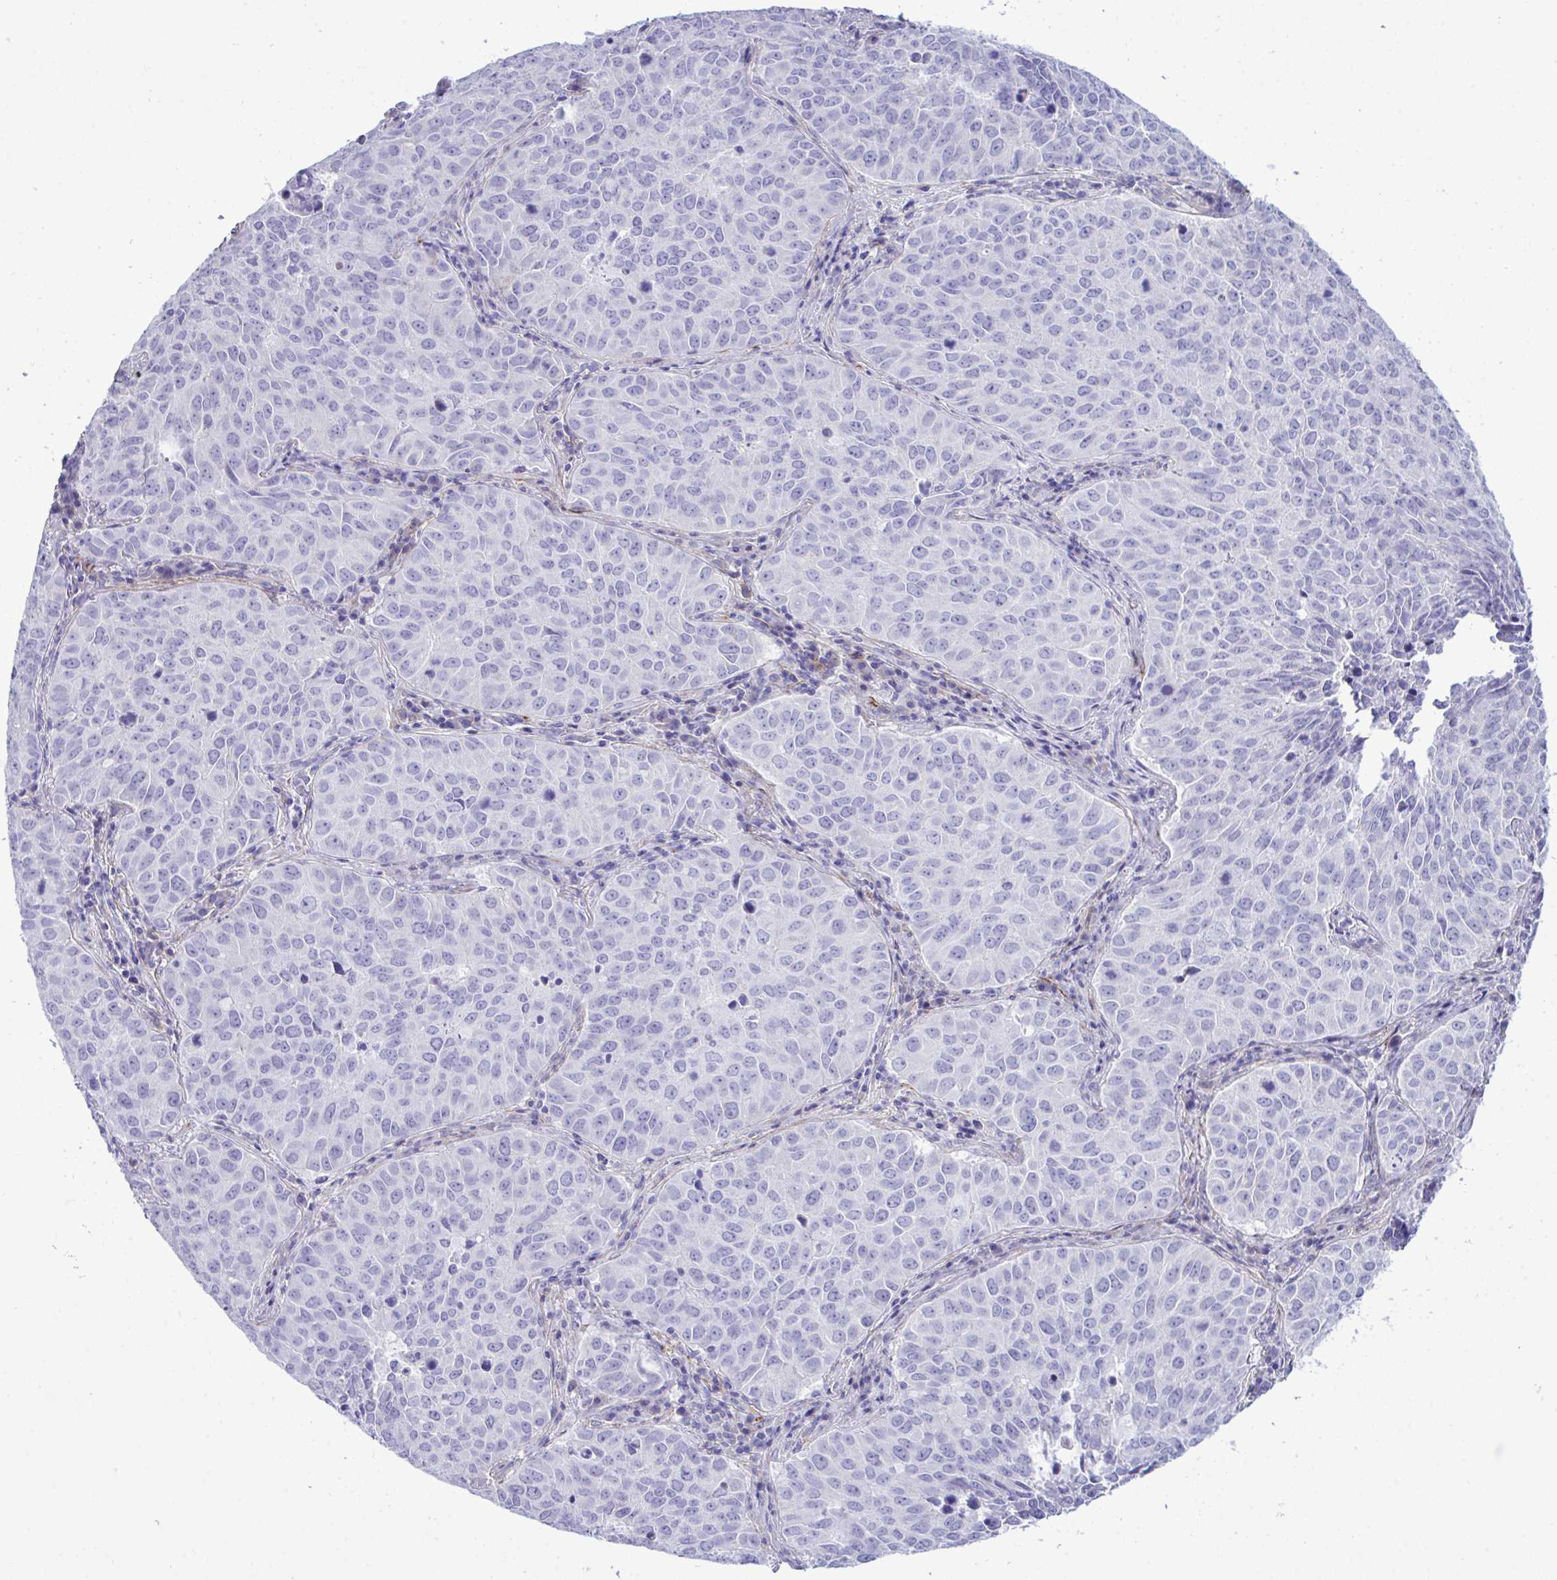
{"staining": {"intensity": "negative", "quantity": "none", "location": "none"}, "tissue": "lung cancer", "cell_type": "Tumor cells", "image_type": "cancer", "snomed": [{"axis": "morphology", "description": "Adenocarcinoma, NOS"}, {"axis": "topography", "description": "Lung"}], "caption": "A micrograph of lung adenocarcinoma stained for a protein reveals no brown staining in tumor cells.", "gene": "SYNPO2L", "patient": {"sex": "female", "age": 50}}